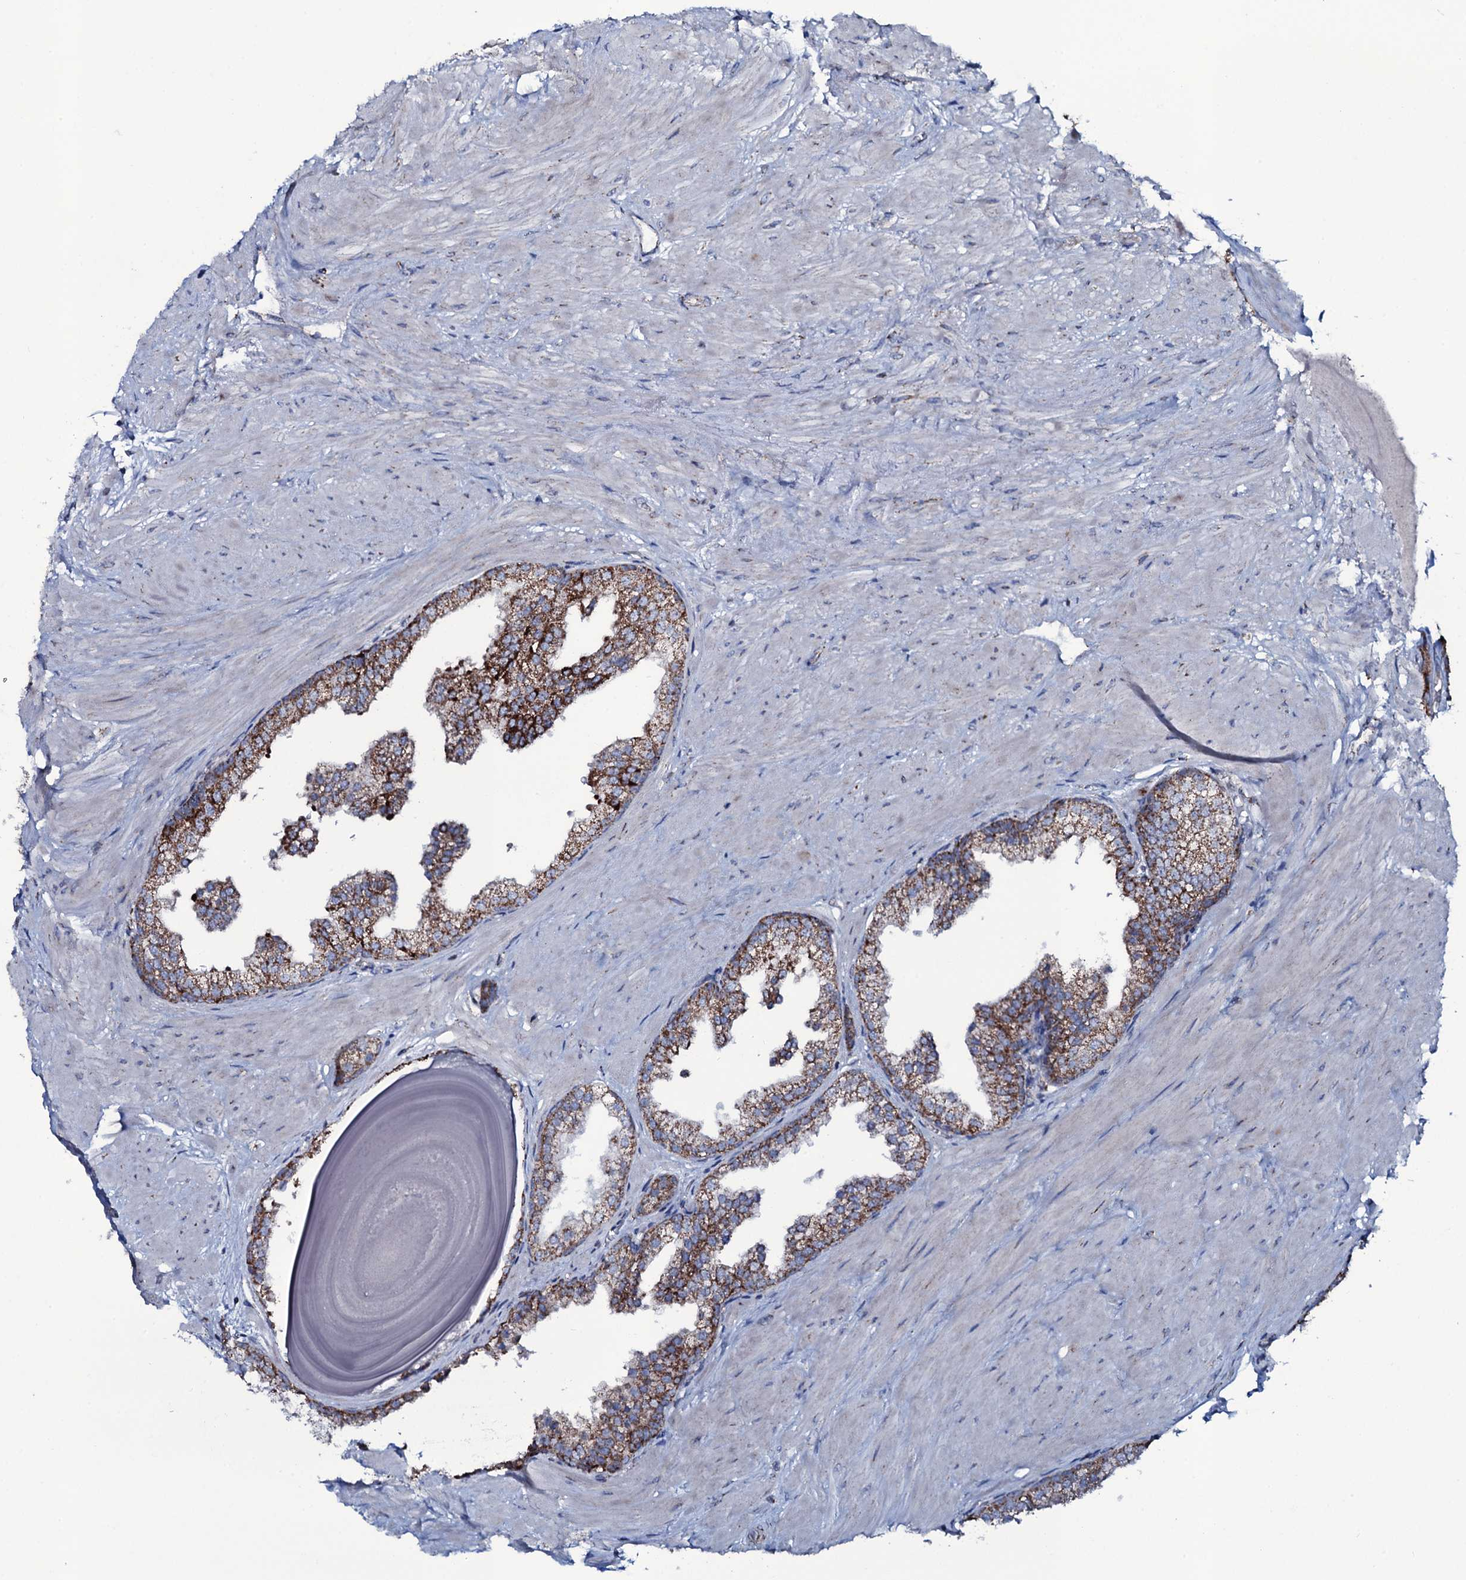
{"staining": {"intensity": "strong", "quantity": "25%-75%", "location": "cytoplasmic/membranous"}, "tissue": "prostate", "cell_type": "Glandular cells", "image_type": "normal", "snomed": [{"axis": "morphology", "description": "Normal tissue, NOS"}, {"axis": "topography", "description": "Prostate"}], "caption": "Strong cytoplasmic/membranous staining is appreciated in approximately 25%-75% of glandular cells in benign prostate.", "gene": "MRPS35", "patient": {"sex": "male", "age": 48}}